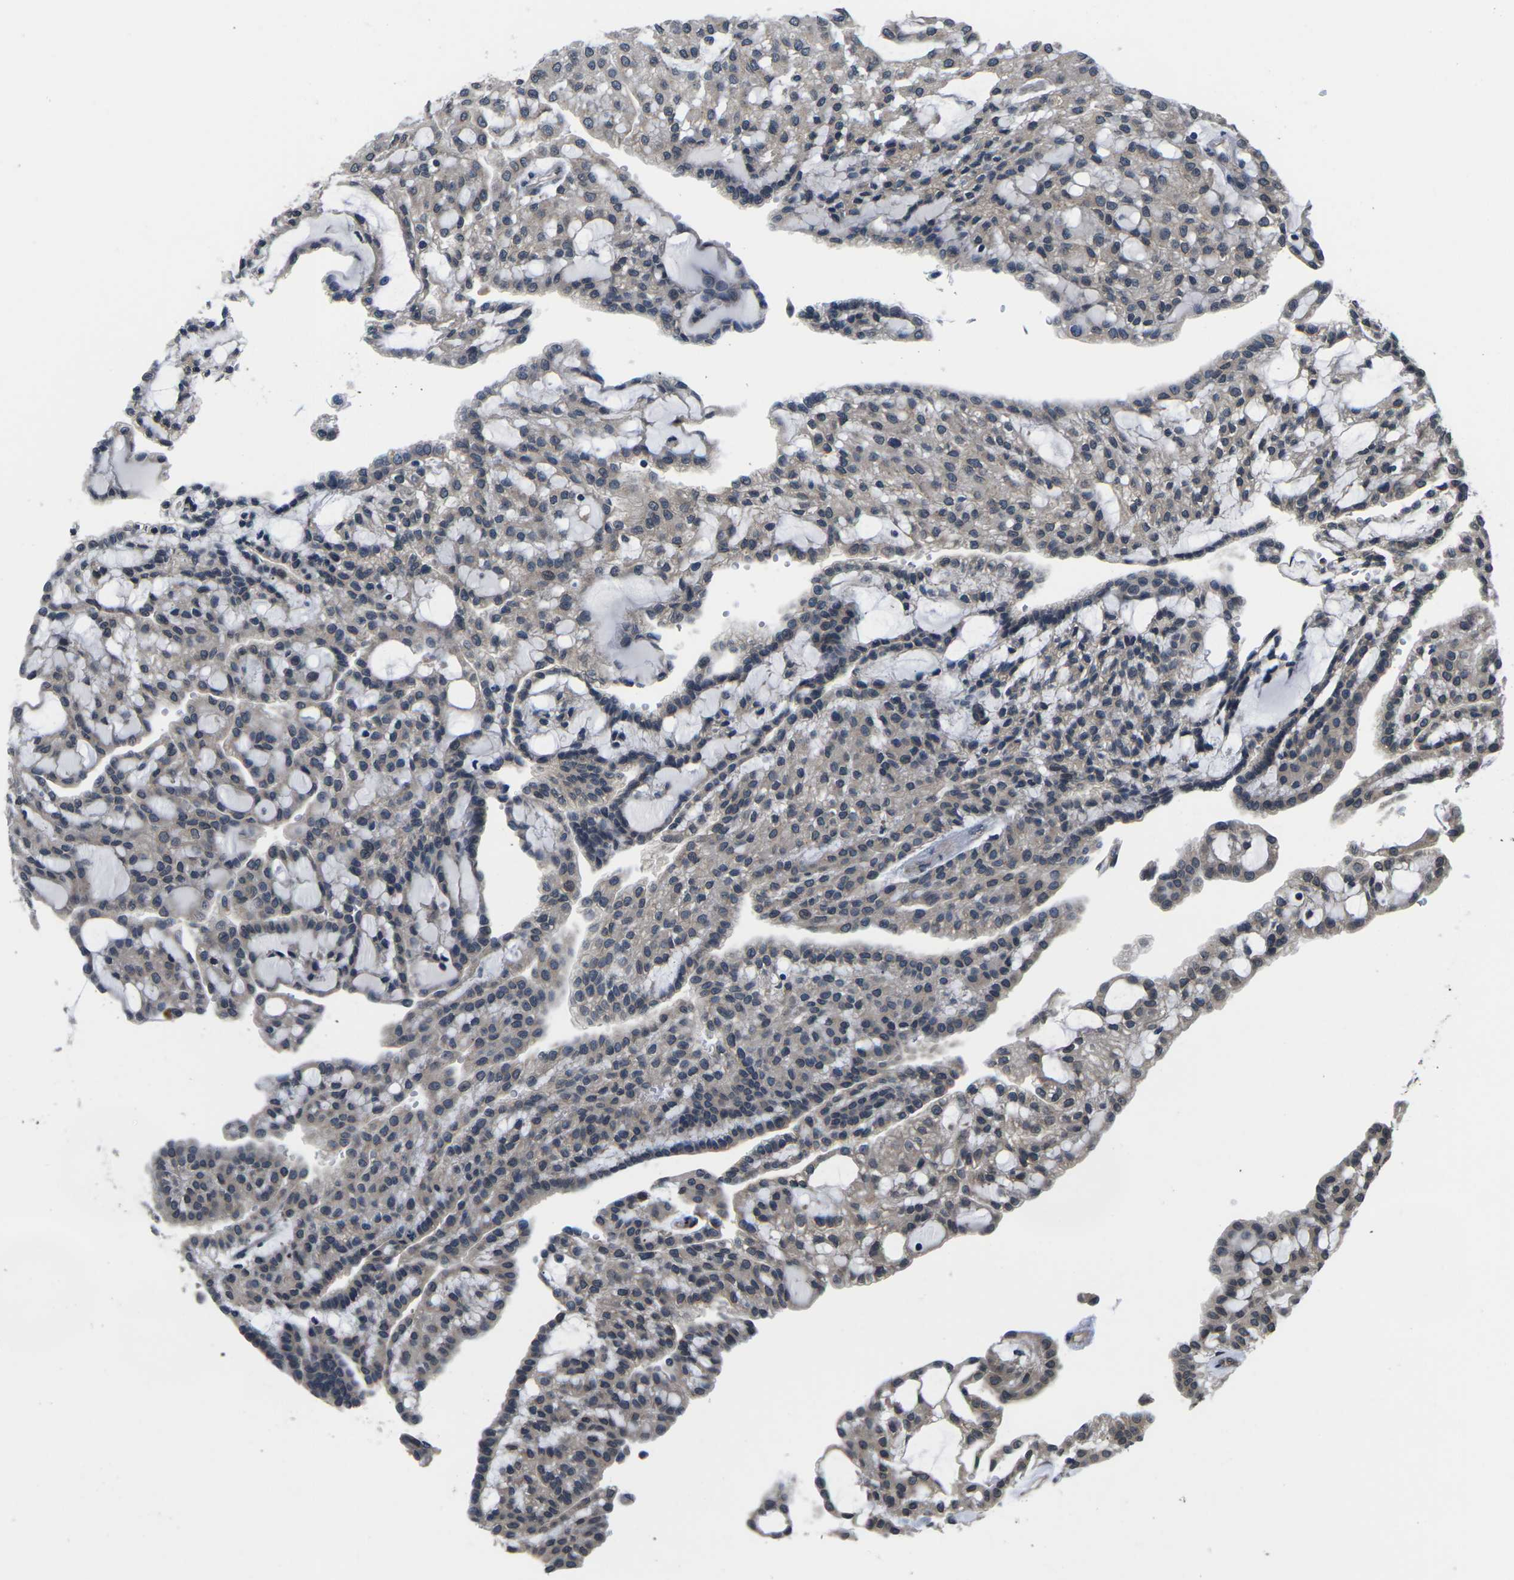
{"staining": {"intensity": "negative", "quantity": "none", "location": "none"}, "tissue": "renal cancer", "cell_type": "Tumor cells", "image_type": "cancer", "snomed": [{"axis": "morphology", "description": "Adenocarcinoma, NOS"}, {"axis": "topography", "description": "Kidney"}], "caption": "An immunohistochemistry (IHC) image of renal cancer (adenocarcinoma) is shown. There is no staining in tumor cells of renal cancer (adenocarcinoma). (Stains: DAB (3,3'-diaminobenzidine) immunohistochemistry (IHC) with hematoxylin counter stain, Microscopy: brightfield microscopy at high magnification).", "gene": "SNX10", "patient": {"sex": "male", "age": 63}}